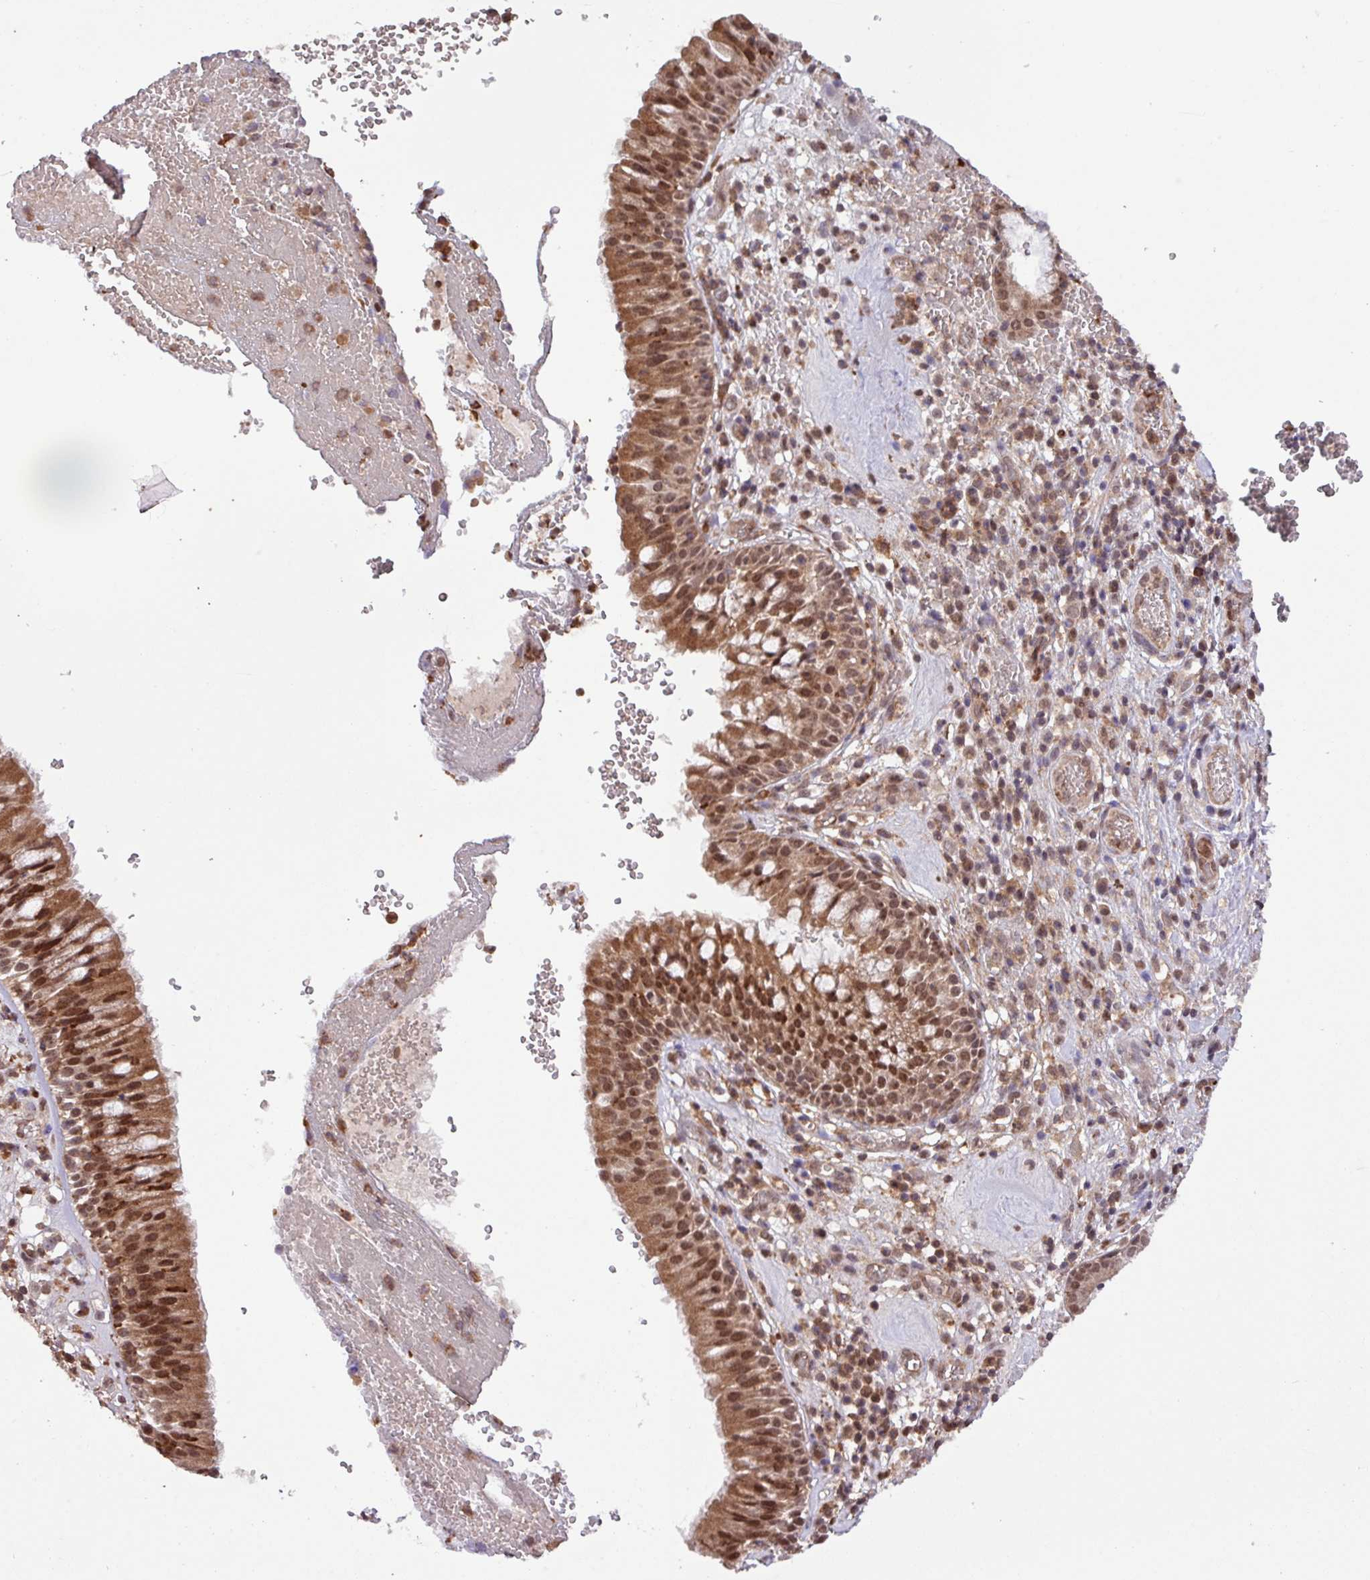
{"staining": {"intensity": "moderate", "quantity": ">75%", "location": "cytoplasmic/membranous,nuclear"}, "tissue": "nasopharynx", "cell_type": "Respiratory epithelial cells", "image_type": "normal", "snomed": [{"axis": "morphology", "description": "Normal tissue, NOS"}, {"axis": "topography", "description": "Nasopharynx"}], "caption": "An IHC image of normal tissue is shown. Protein staining in brown labels moderate cytoplasmic/membranous,nuclear positivity in nasopharynx within respiratory epithelial cells. The protein is shown in brown color, while the nuclei are stained blue.", "gene": "GON7", "patient": {"sex": "male", "age": 65}}